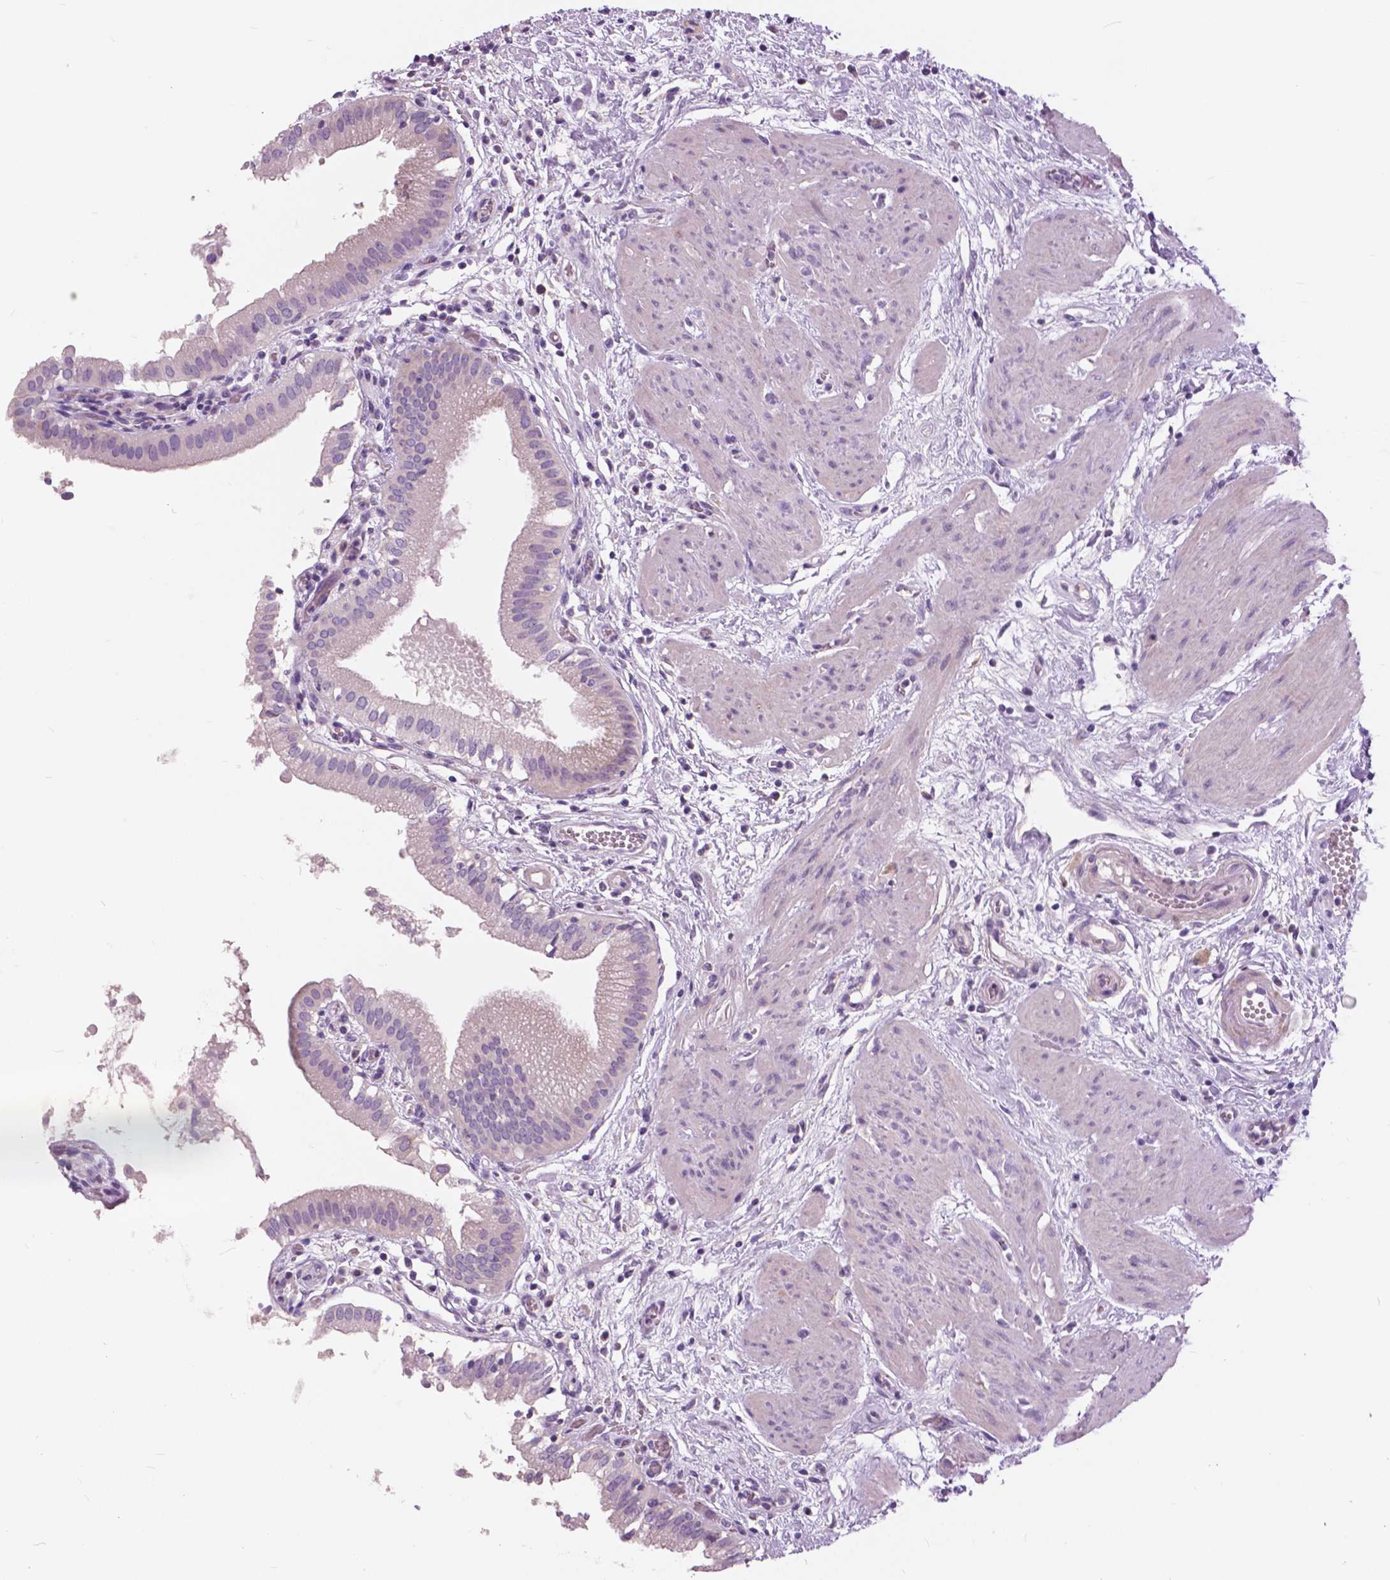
{"staining": {"intensity": "negative", "quantity": "none", "location": "none"}, "tissue": "gallbladder", "cell_type": "Glandular cells", "image_type": "normal", "snomed": [{"axis": "morphology", "description": "Normal tissue, NOS"}, {"axis": "topography", "description": "Gallbladder"}], "caption": "Unremarkable gallbladder was stained to show a protein in brown. There is no significant staining in glandular cells. (Stains: DAB (3,3'-diaminobenzidine) immunohistochemistry with hematoxylin counter stain, Microscopy: brightfield microscopy at high magnification).", "gene": "SERPINI1", "patient": {"sex": "female", "age": 65}}